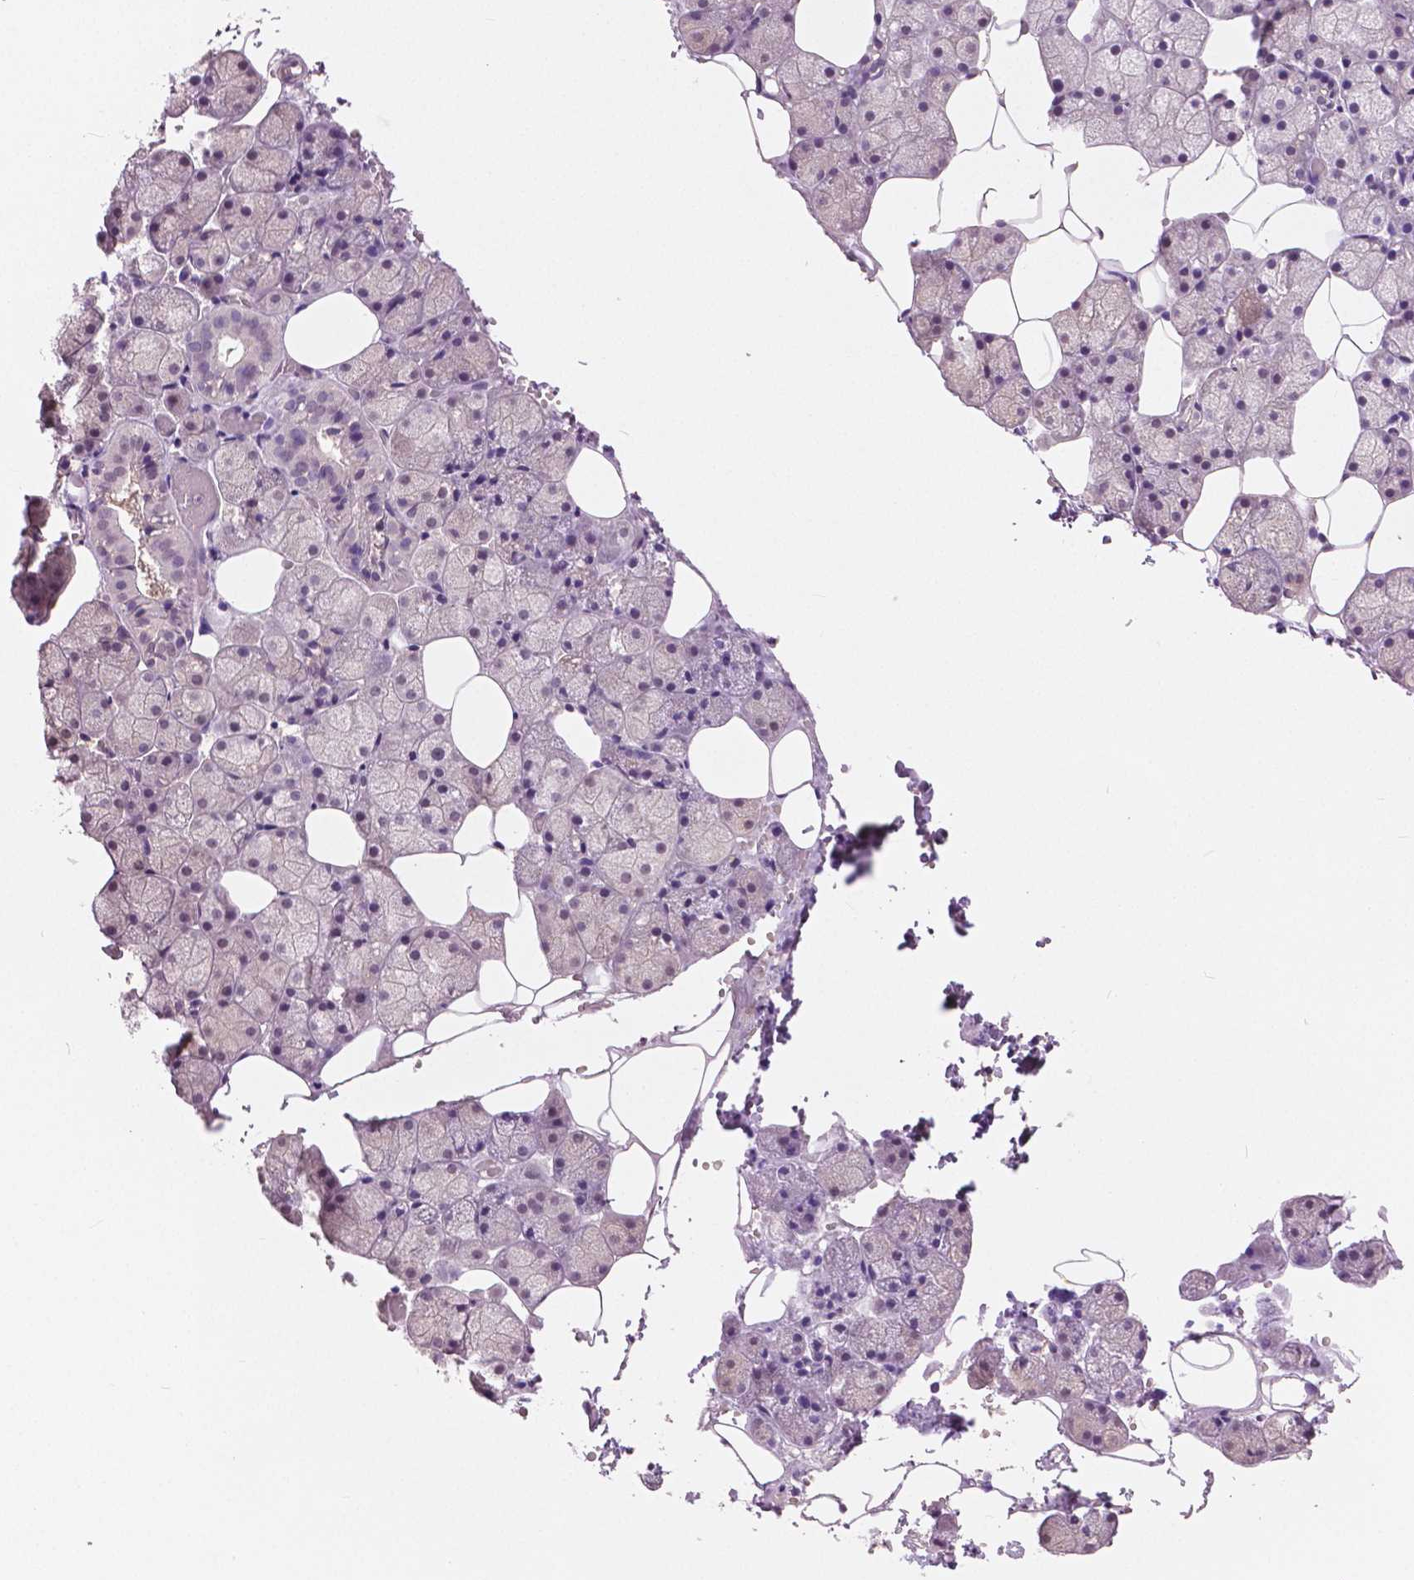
{"staining": {"intensity": "weak", "quantity": "<25%", "location": "nuclear"}, "tissue": "salivary gland", "cell_type": "Glandular cells", "image_type": "normal", "snomed": [{"axis": "morphology", "description": "Normal tissue, NOS"}, {"axis": "topography", "description": "Salivary gland"}], "caption": "Glandular cells show no significant staining in unremarkable salivary gland.", "gene": "TKFC", "patient": {"sex": "male", "age": 38}}